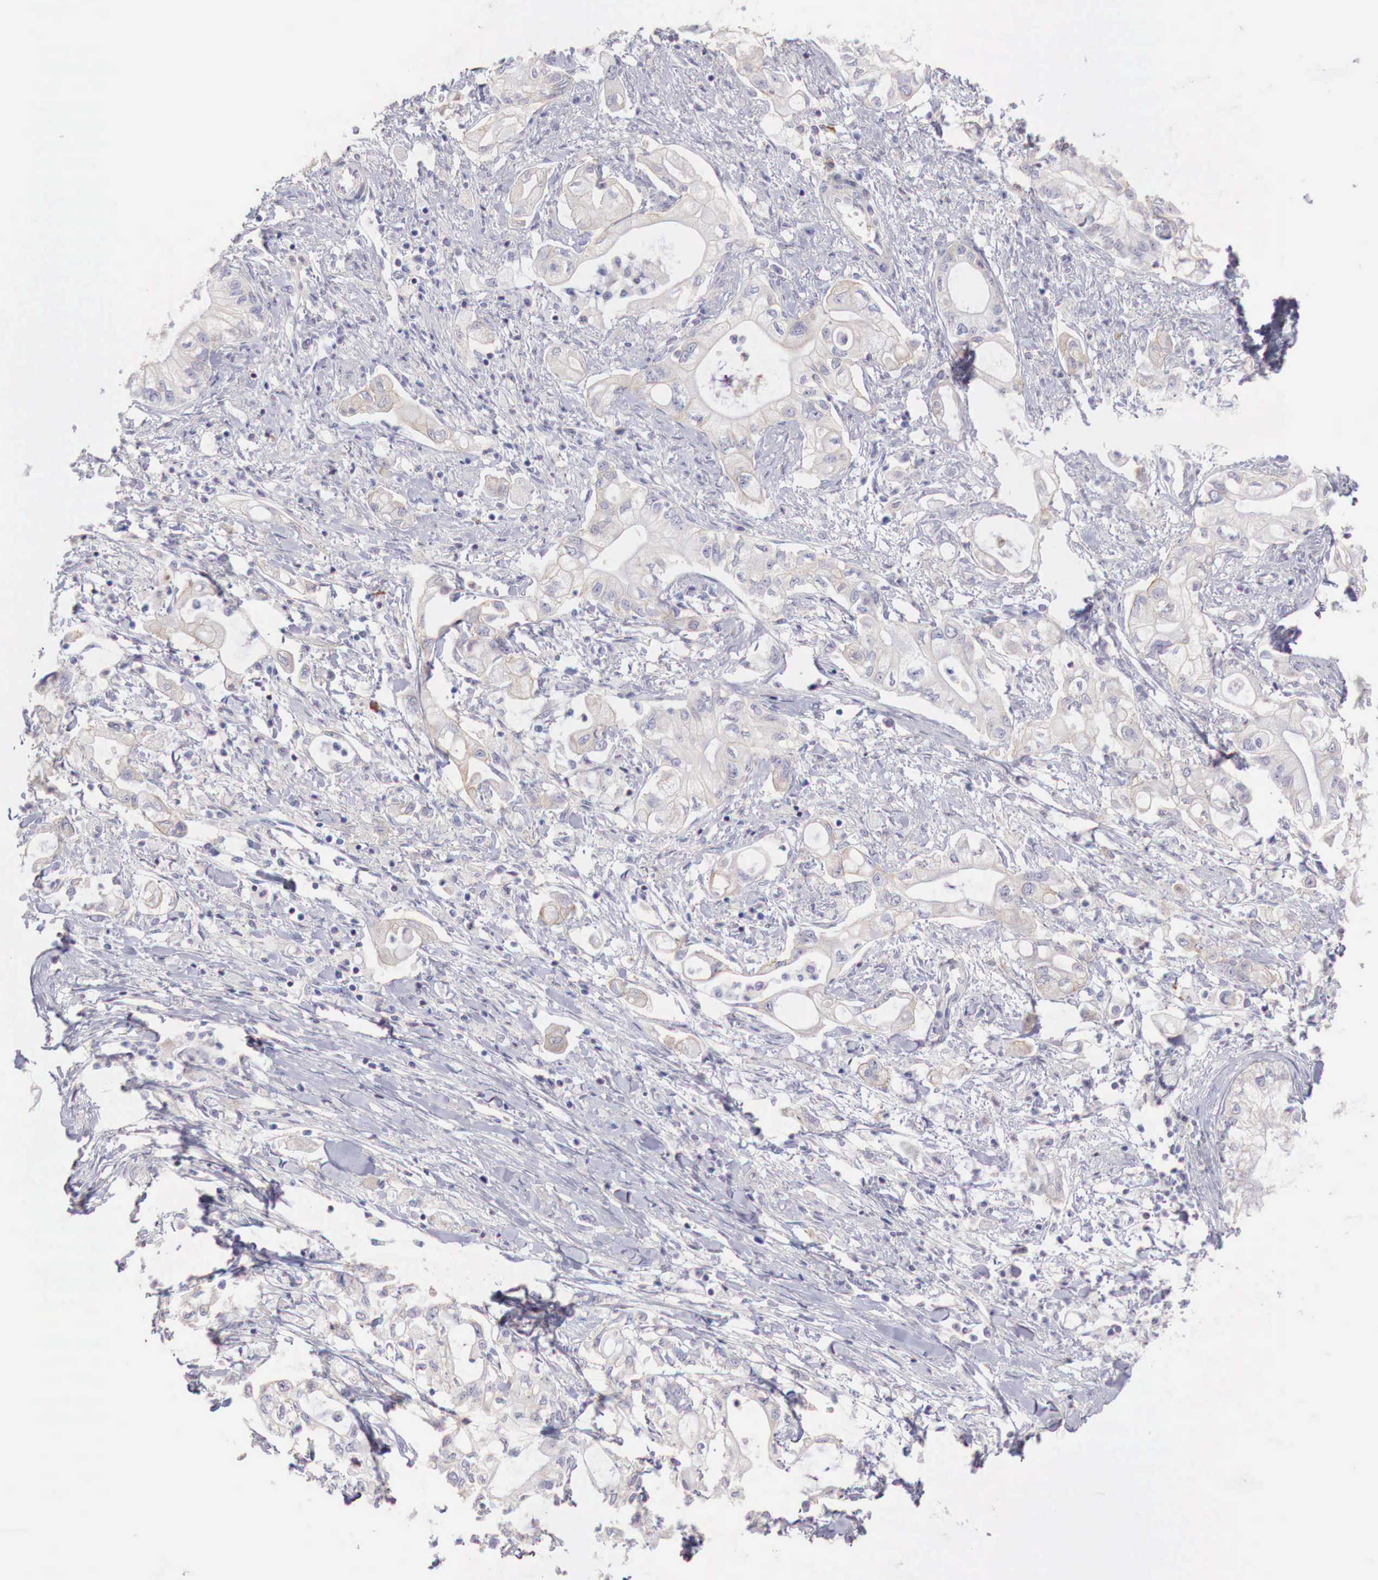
{"staining": {"intensity": "negative", "quantity": "none", "location": "none"}, "tissue": "pancreatic cancer", "cell_type": "Tumor cells", "image_type": "cancer", "snomed": [{"axis": "morphology", "description": "Adenocarcinoma, NOS"}, {"axis": "topography", "description": "Pancreas"}], "caption": "Micrograph shows no protein staining in tumor cells of adenocarcinoma (pancreatic) tissue. (Immunohistochemistry, brightfield microscopy, high magnification).", "gene": "XPNPEP2", "patient": {"sex": "male", "age": 79}}